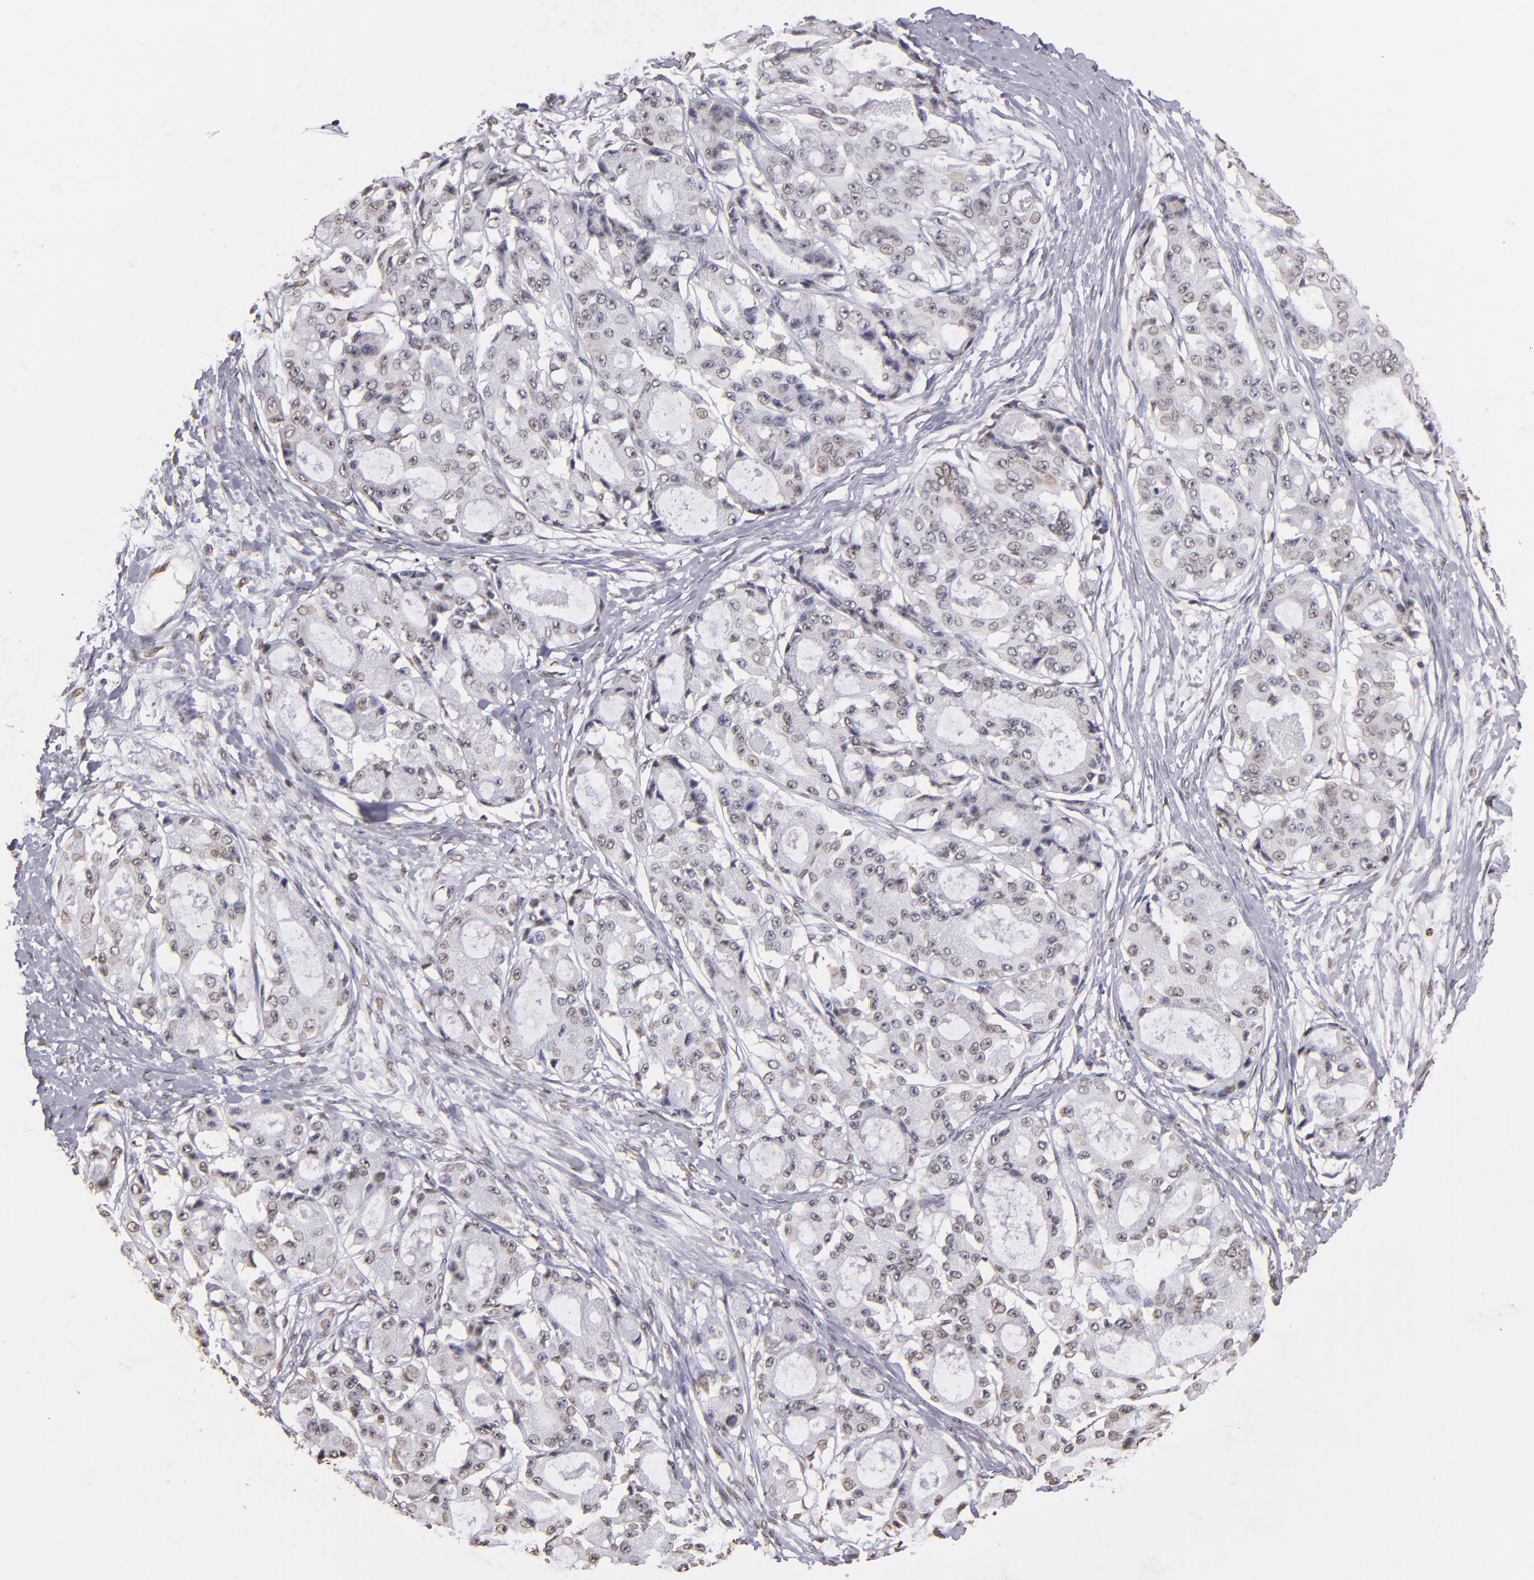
{"staining": {"intensity": "weak", "quantity": "25%-75%", "location": "nuclear"}, "tissue": "ovarian cancer", "cell_type": "Tumor cells", "image_type": "cancer", "snomed": [{"axis": "morphology", "description": "Carcinoma, endometroid"}, {"axis": "topography", "description": "Ovary"}], "caption": "Weak nuclear staining for a protein is identified in approximately 25%-75% of tumor cells of ovarian endometroid carcinoma using IHC.", "gene": "LBX1", "patient": {"sex": "female", "age": 61}}